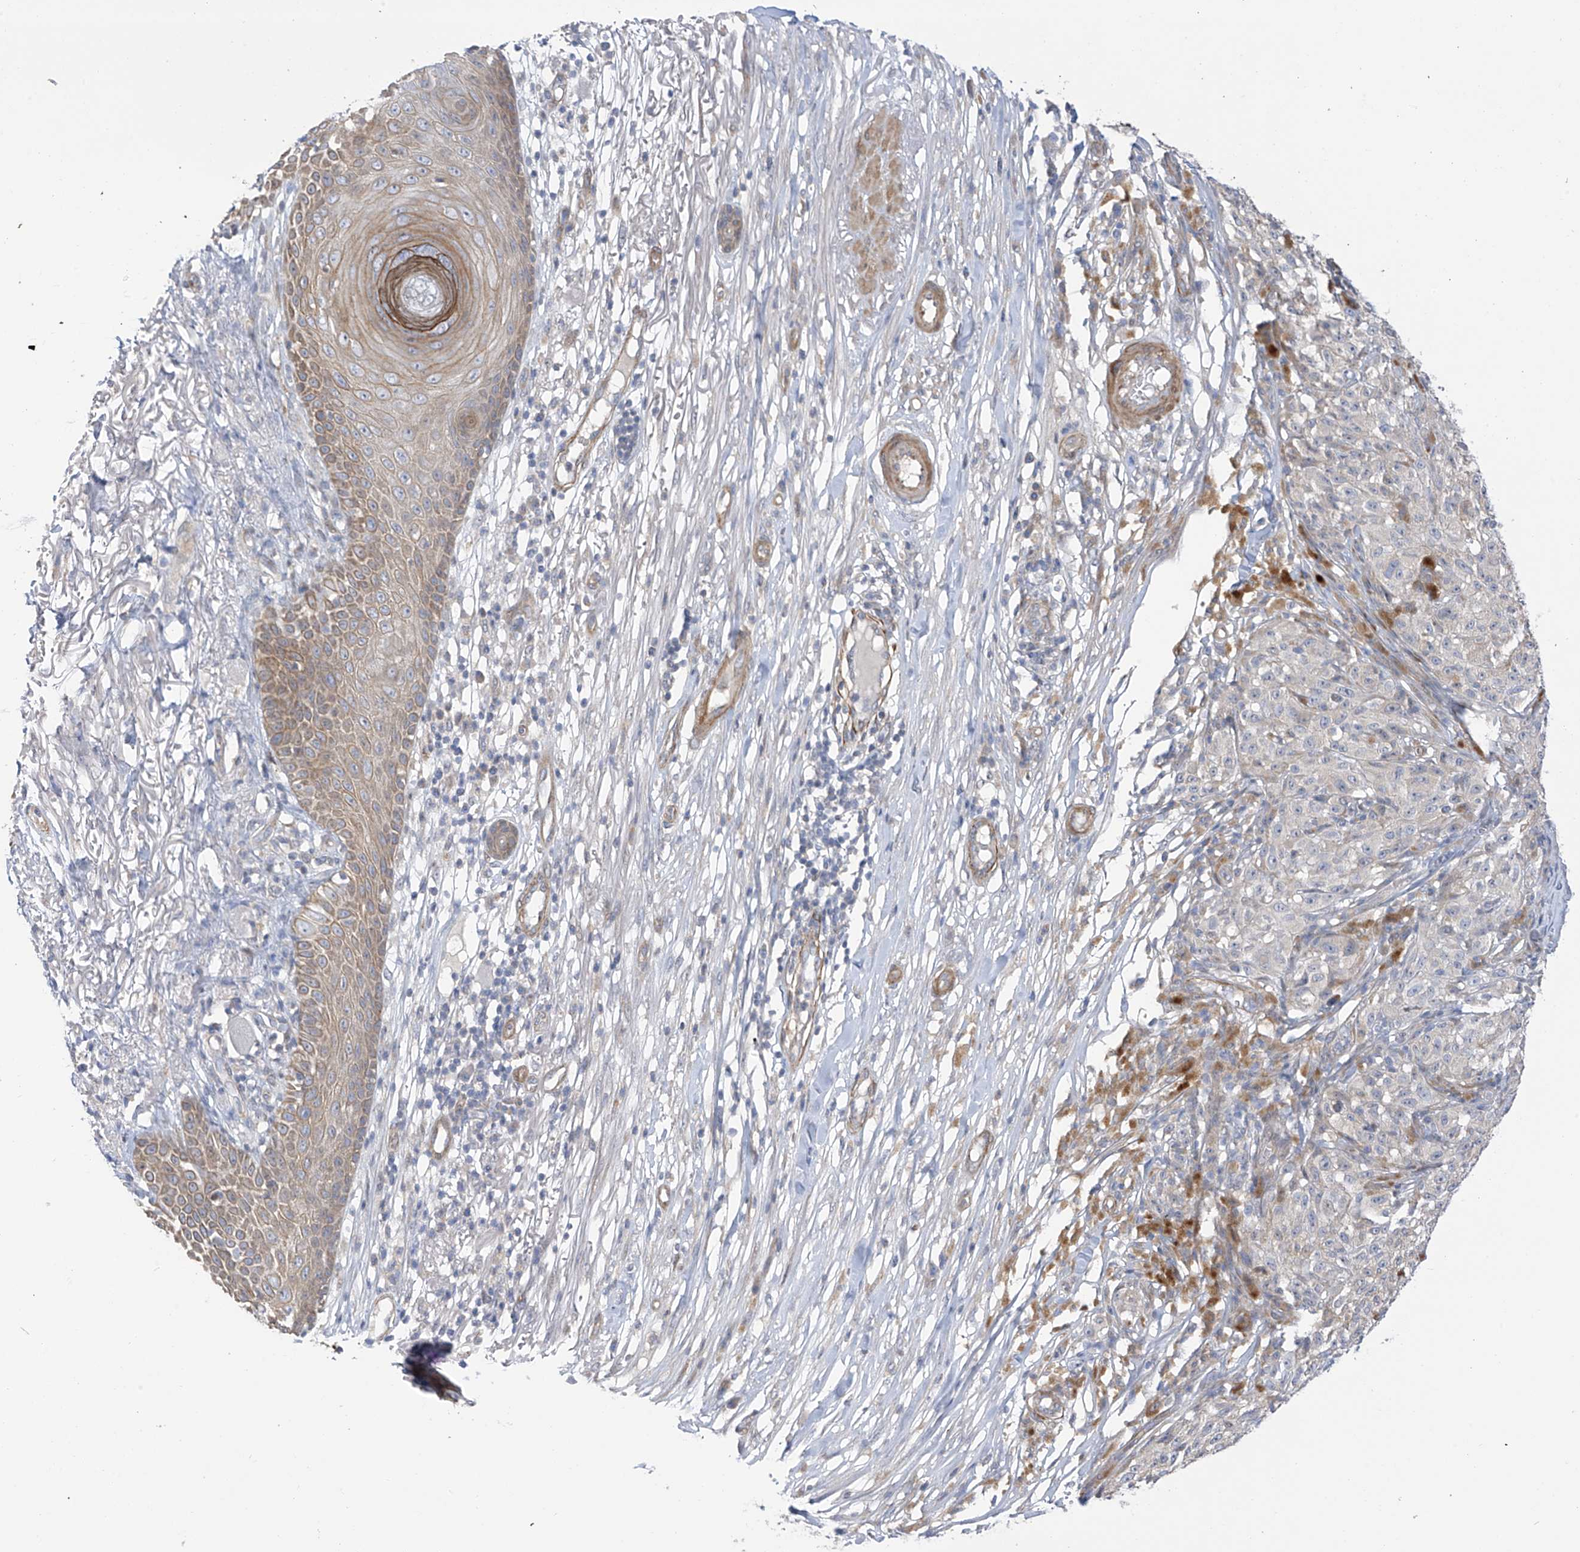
{"staining": {"intensity": "negative", "quantity": "none", "location": "none"}, "tissue": "melanoma", "cell_type": "Tumor cells", "image_type": "cancer", "snomed": [{"axis": "morphology", "description": "Malignant melanoma, NOS"}, {"axis": "topography", "description": "Skin"}], "caption": "IHC of melanoma displays no positivity in tumor cells. The staining was performed using DAB (3,3'-diaminobenzidine) to visualize the protein expression in brown, while the nuclei were stained in blue with hematoxylin (Magnification: 20x).", "gene": "ZNF641", "patient": {"sex": "female", "age": 82}}